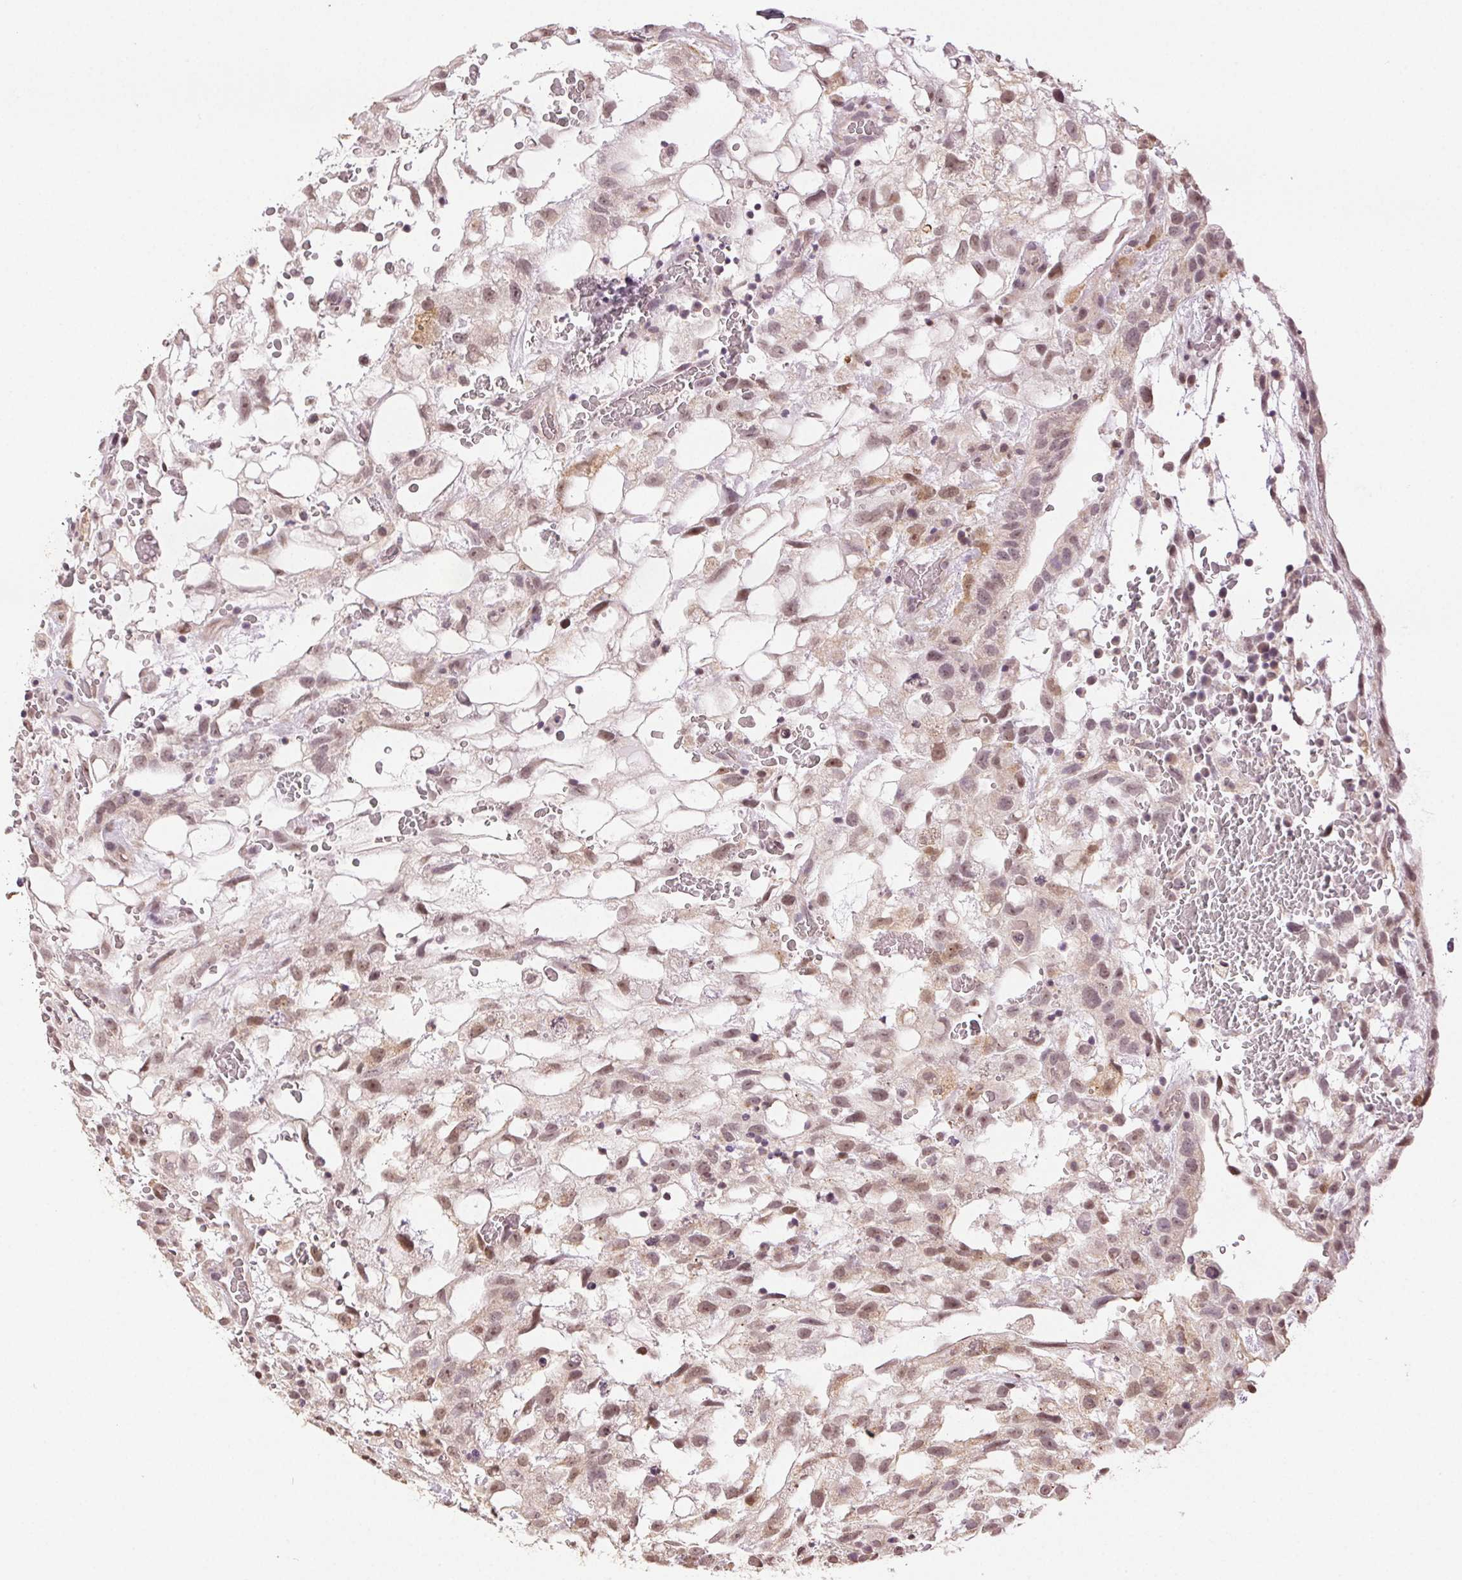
{"staining": {"intensity": "moderate", "quantity": "25%-75%", "location": "nuclear"}, "tissue": "testis cancer", "cell_type": "Tumor cells", "image_type": "cancer", "snomed": [{"axis": "morphology", "description": "Normal tissue, NOS"}, {"axis": "morphology", "description": "Carcinoma, Embryonal, NOS"}, {"axis": "topography", "description": "Testis"}], "caption": "This is a micrograph of immunohistochemistry staining of testis cancer, which shows moderate expression in the nuclear of tumor cells.", "gene": "PLCB1", "patient": {"sex": "male", "age": 32}}